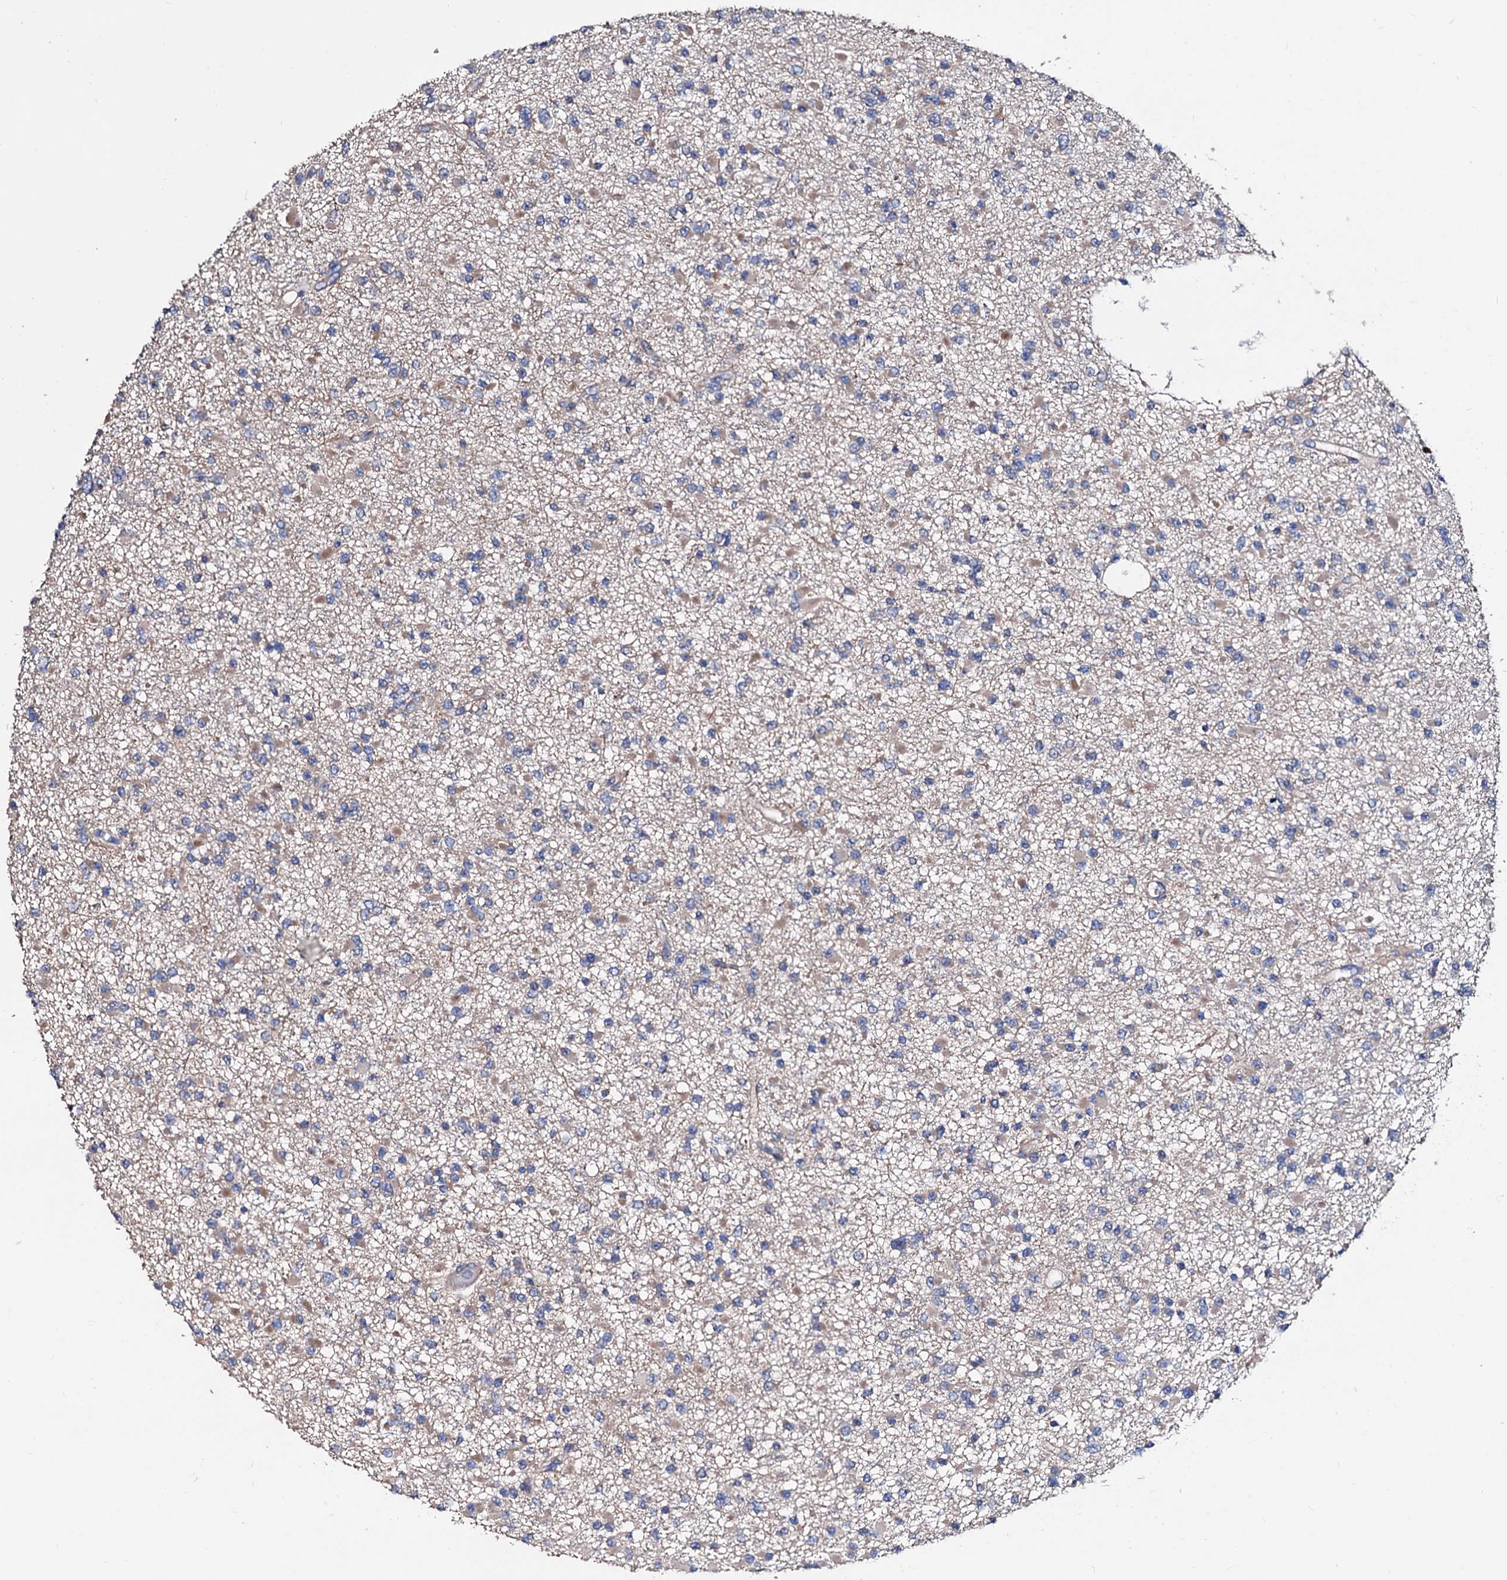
{"staining": {"intensity": "weak", "quantity": "<25%", "location": "cytoplasmic/membranous"}, "tissue": "glioma", "cell_type": "Tumor cells", "image_type": "cancer", "snomed": [{"axis": "morphology", "description": "Glioma, malignant, Low grade"}, {"axis": "topography", "description": "Brain"}], "caption": "Protein analysis of glioma demonstrates no significant positivity in tumor cells.", "gene": "AKAP11", "patient": {"sex": "female", "age": 22}}